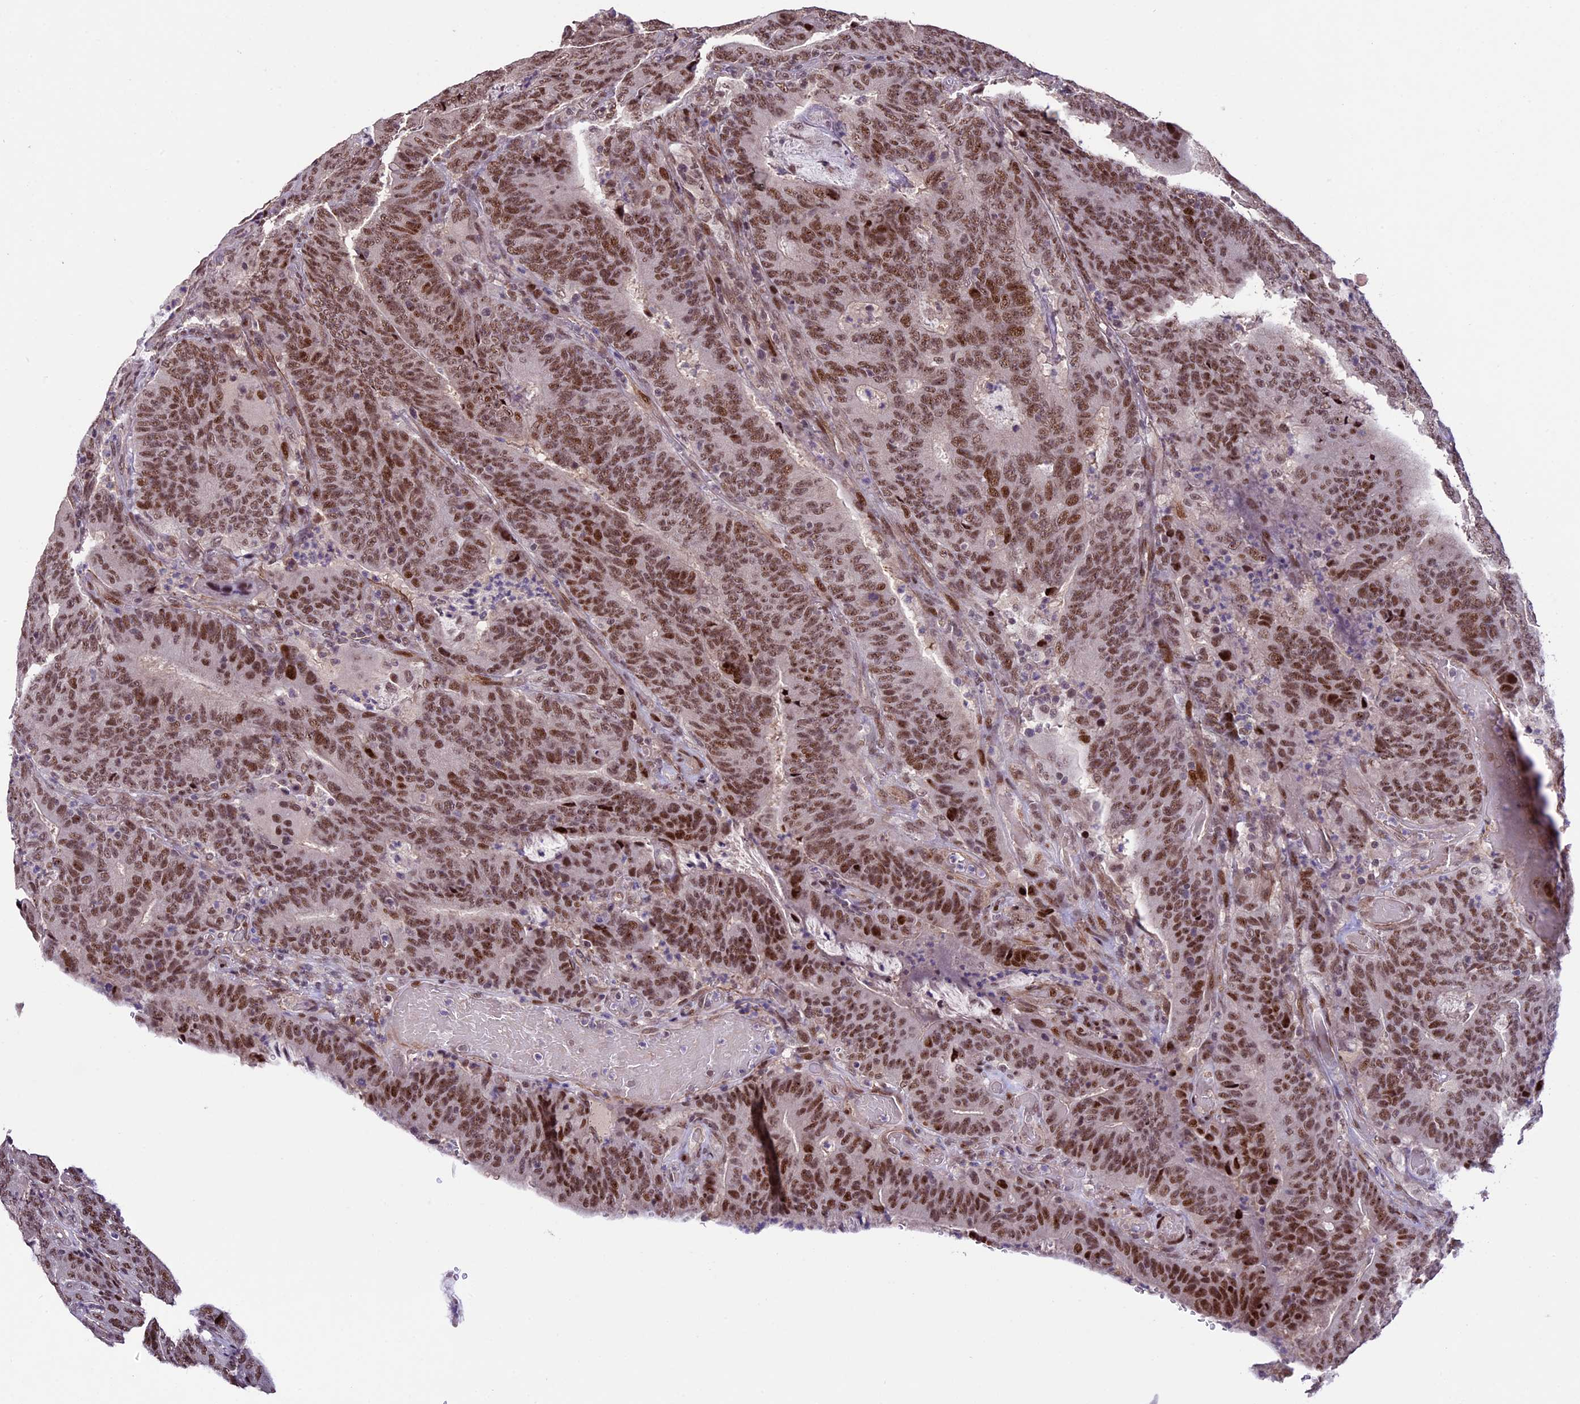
{"staining": {"intensity": "moderate", "quantity": ">75%", "location": "nuclear"}, "tissue": "colorectal cancer", "cell_type": "Tumor cells", "image_type": "cancer", "snomed": [{"axis": "morphology", "description": "Normal tissue, NOS"}, {"axis": "morphology", "description": "Adenocarcinoma, NOS"}, {"axis": "topography", "description": "Colon"}], "caption": "About >75% of tumor cells in human colorectal cancer (adenocarcinoma) show moderate nuclear protein staining as visualized by brown immunohistochemical staining.", "gene": "TCP11L2", "patient": {"sex": "female", "age": 75}}